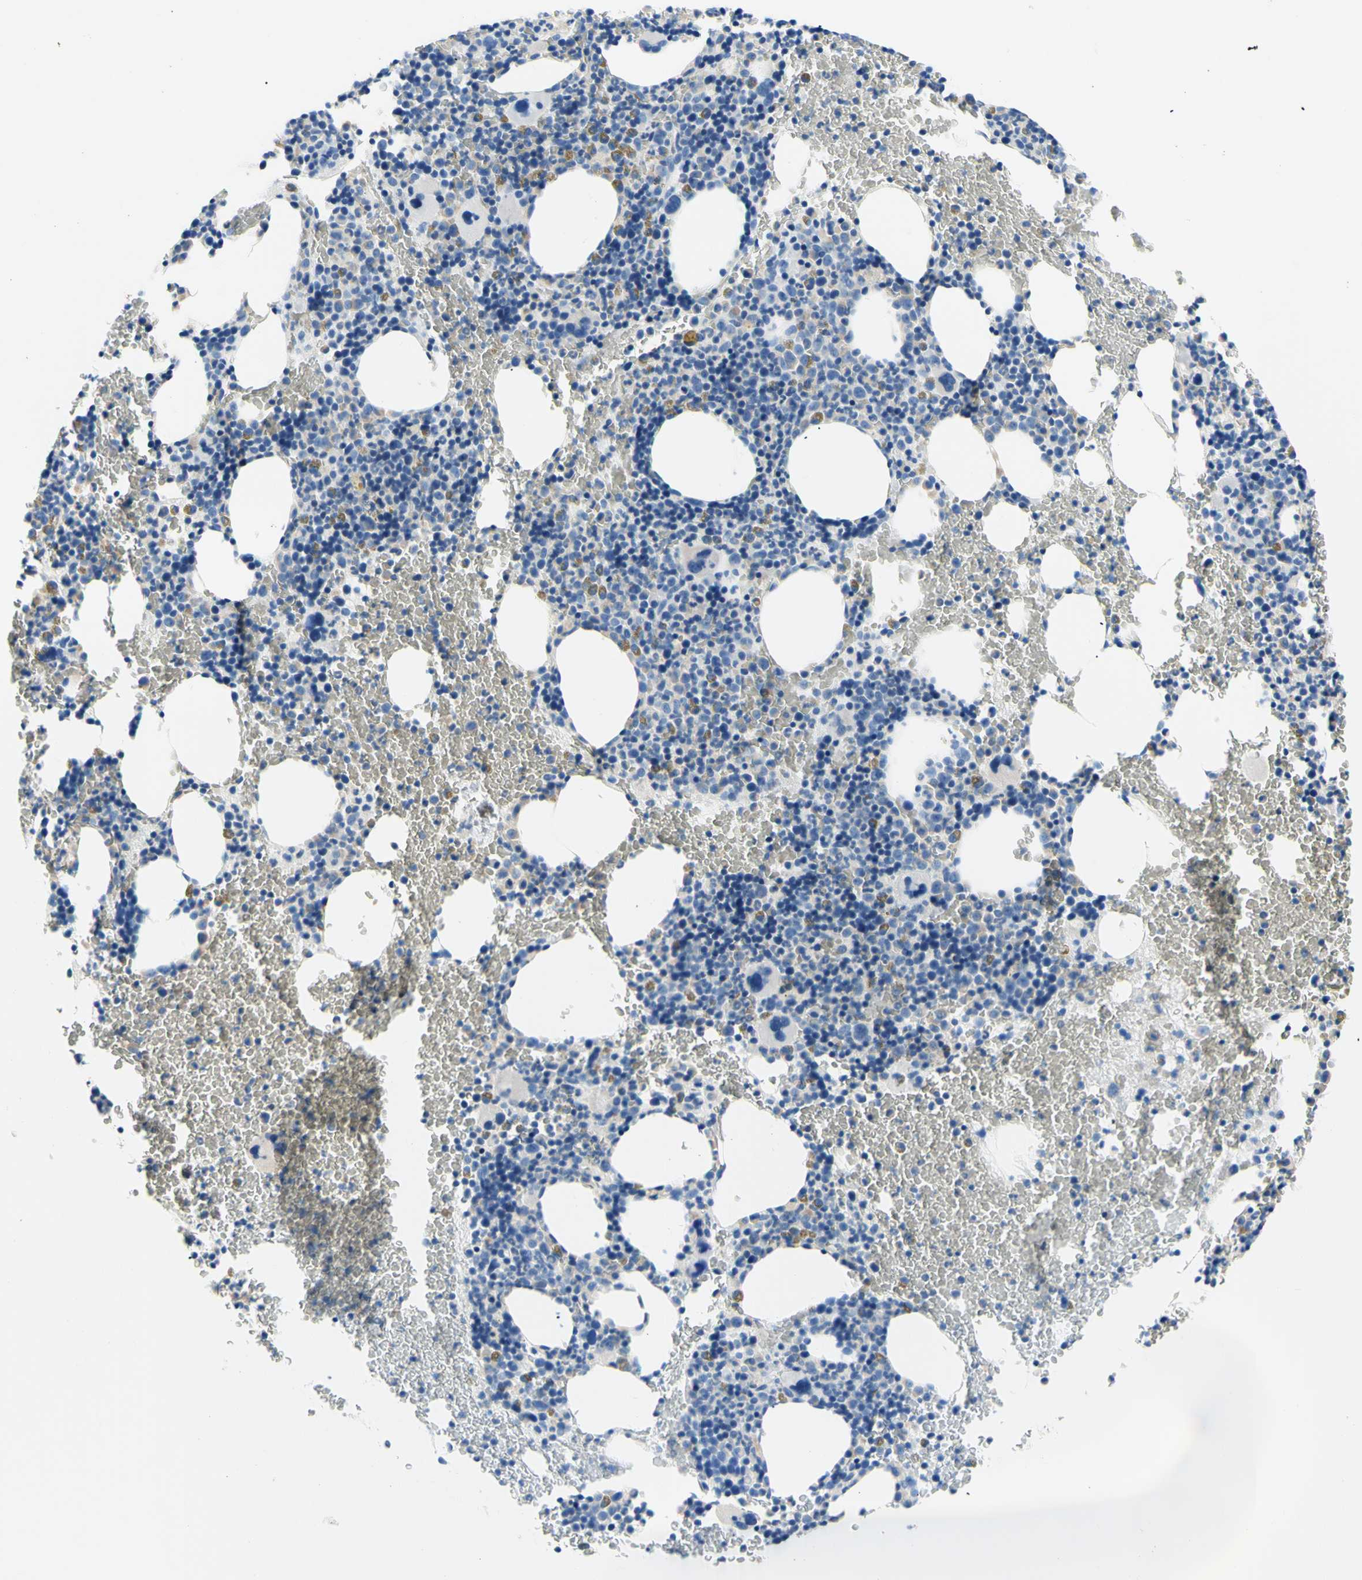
{"staining": {"intensity": "weak", "quantity": "<25%", "location": "cytoplasmic/membranous"}, "tissue": "bone marrow", "cell_type": "Hematopoietic cells", "image_type": "normal", "snomed": [{"axis": "morphology", "description": "Normal tissue, NOS"}, {"axis": "morphology", "description": "Inflammation, NOS"}, {"axis": "topography", "description": "Bone marrow"}], "caption": "Histopathology image shows no significant protein staining in hematopoietic cells of unremarkable bone marrow. (DAB (3,3'-diaminobenzidine) IHC with hematoxylin counter stain).", "gene": "HPCA", "patient": {"sex": "male", "age": 72}}